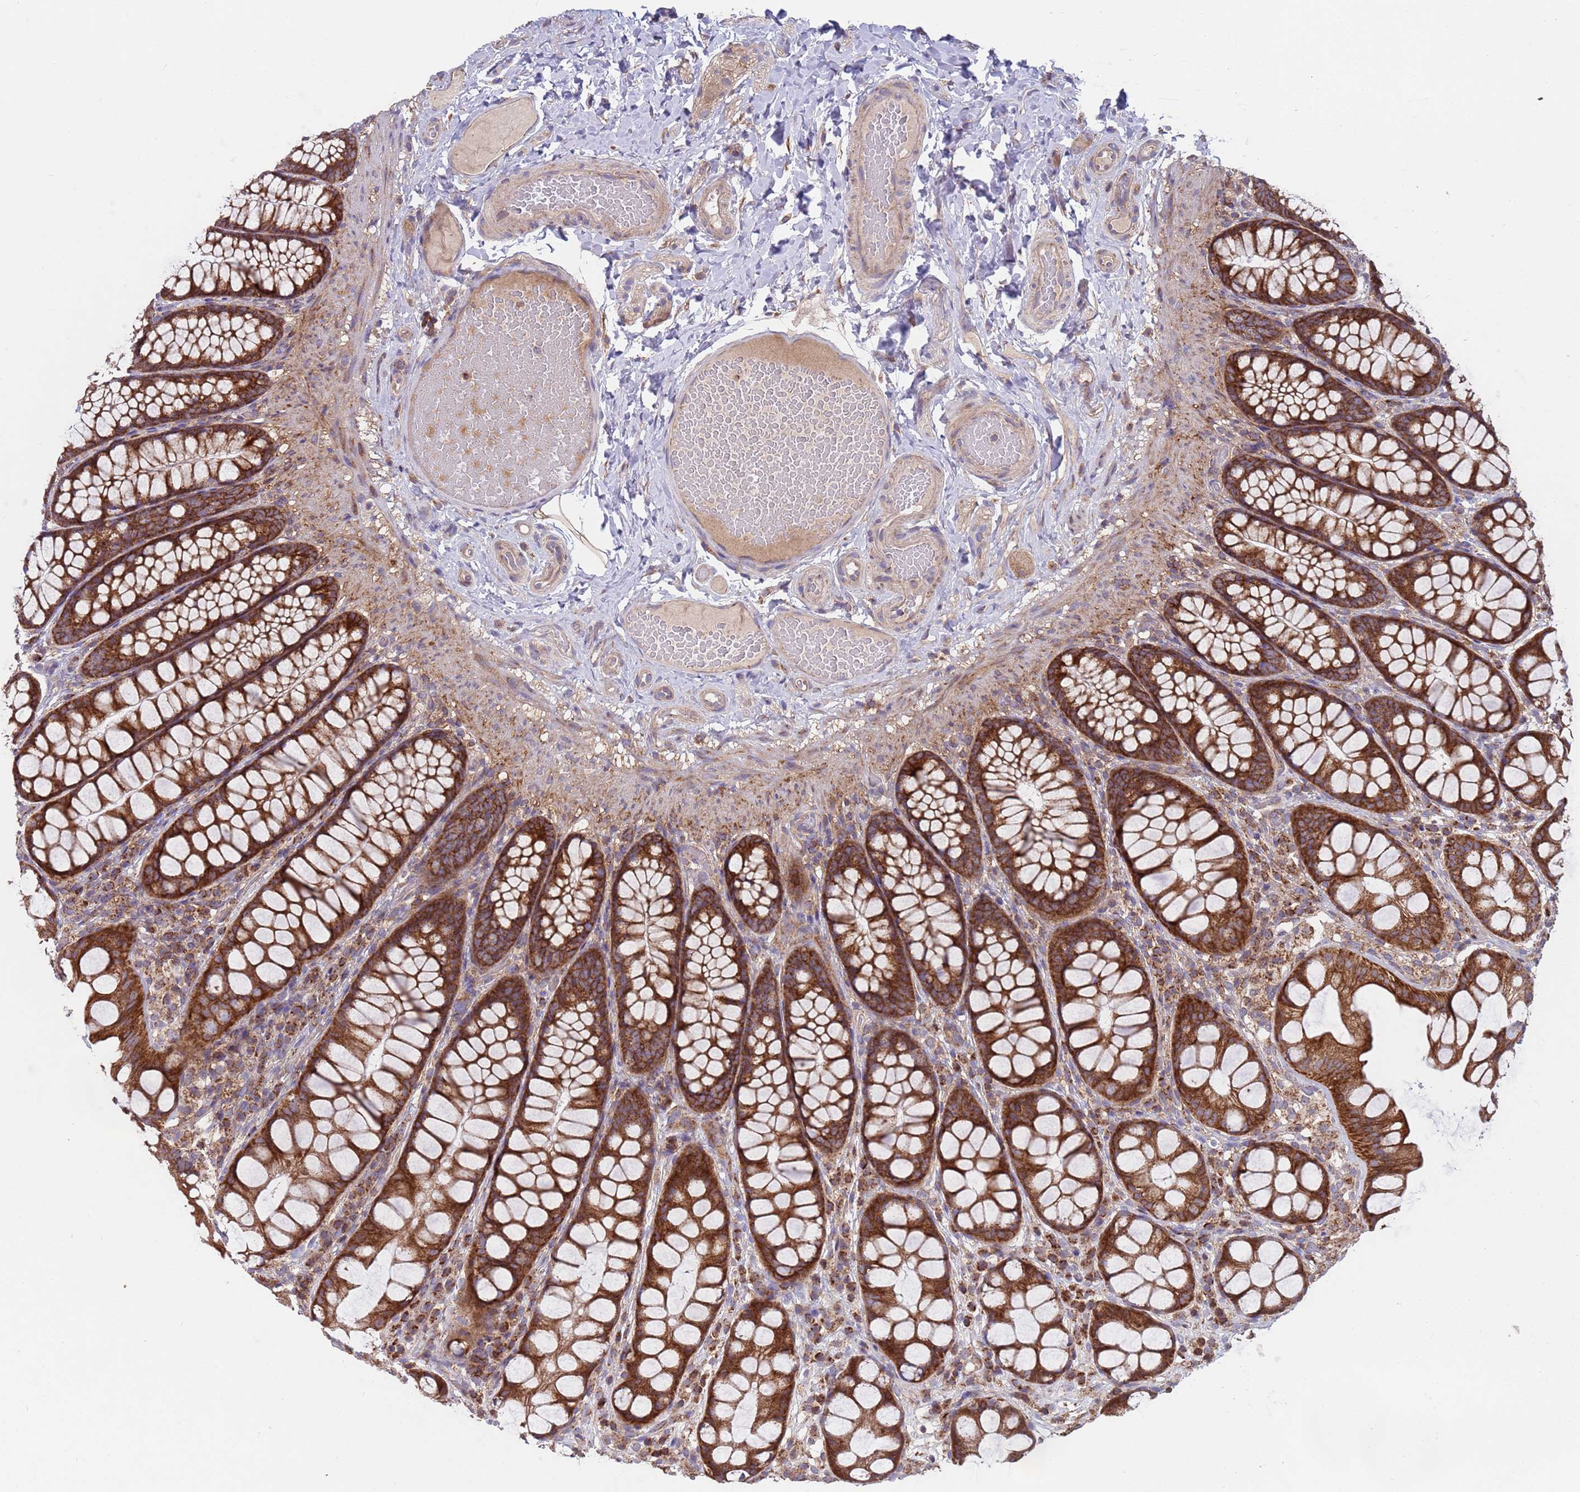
{"staining": {"intensity": "weak", "quantity": ">75%", "location": "cytoplasmic/membranous"}, "tissue": "colon", "cell_type": "Endothelial cells", "image_type": "normal", "snomed": [{"axis": "morphology", "description": "Normal tissue, NOS"}, {"axis": "topography", "description": "Colon"}], "caption": "A brown stain shows weak cytoplasmic/membranous staining of a protein in endothelial cells of unremarkable colon. The protein is shown in brown color, while the nuclei are stained blue.", "gene": "ACAD8", "patient": {"sex": "male", "age": 47}}